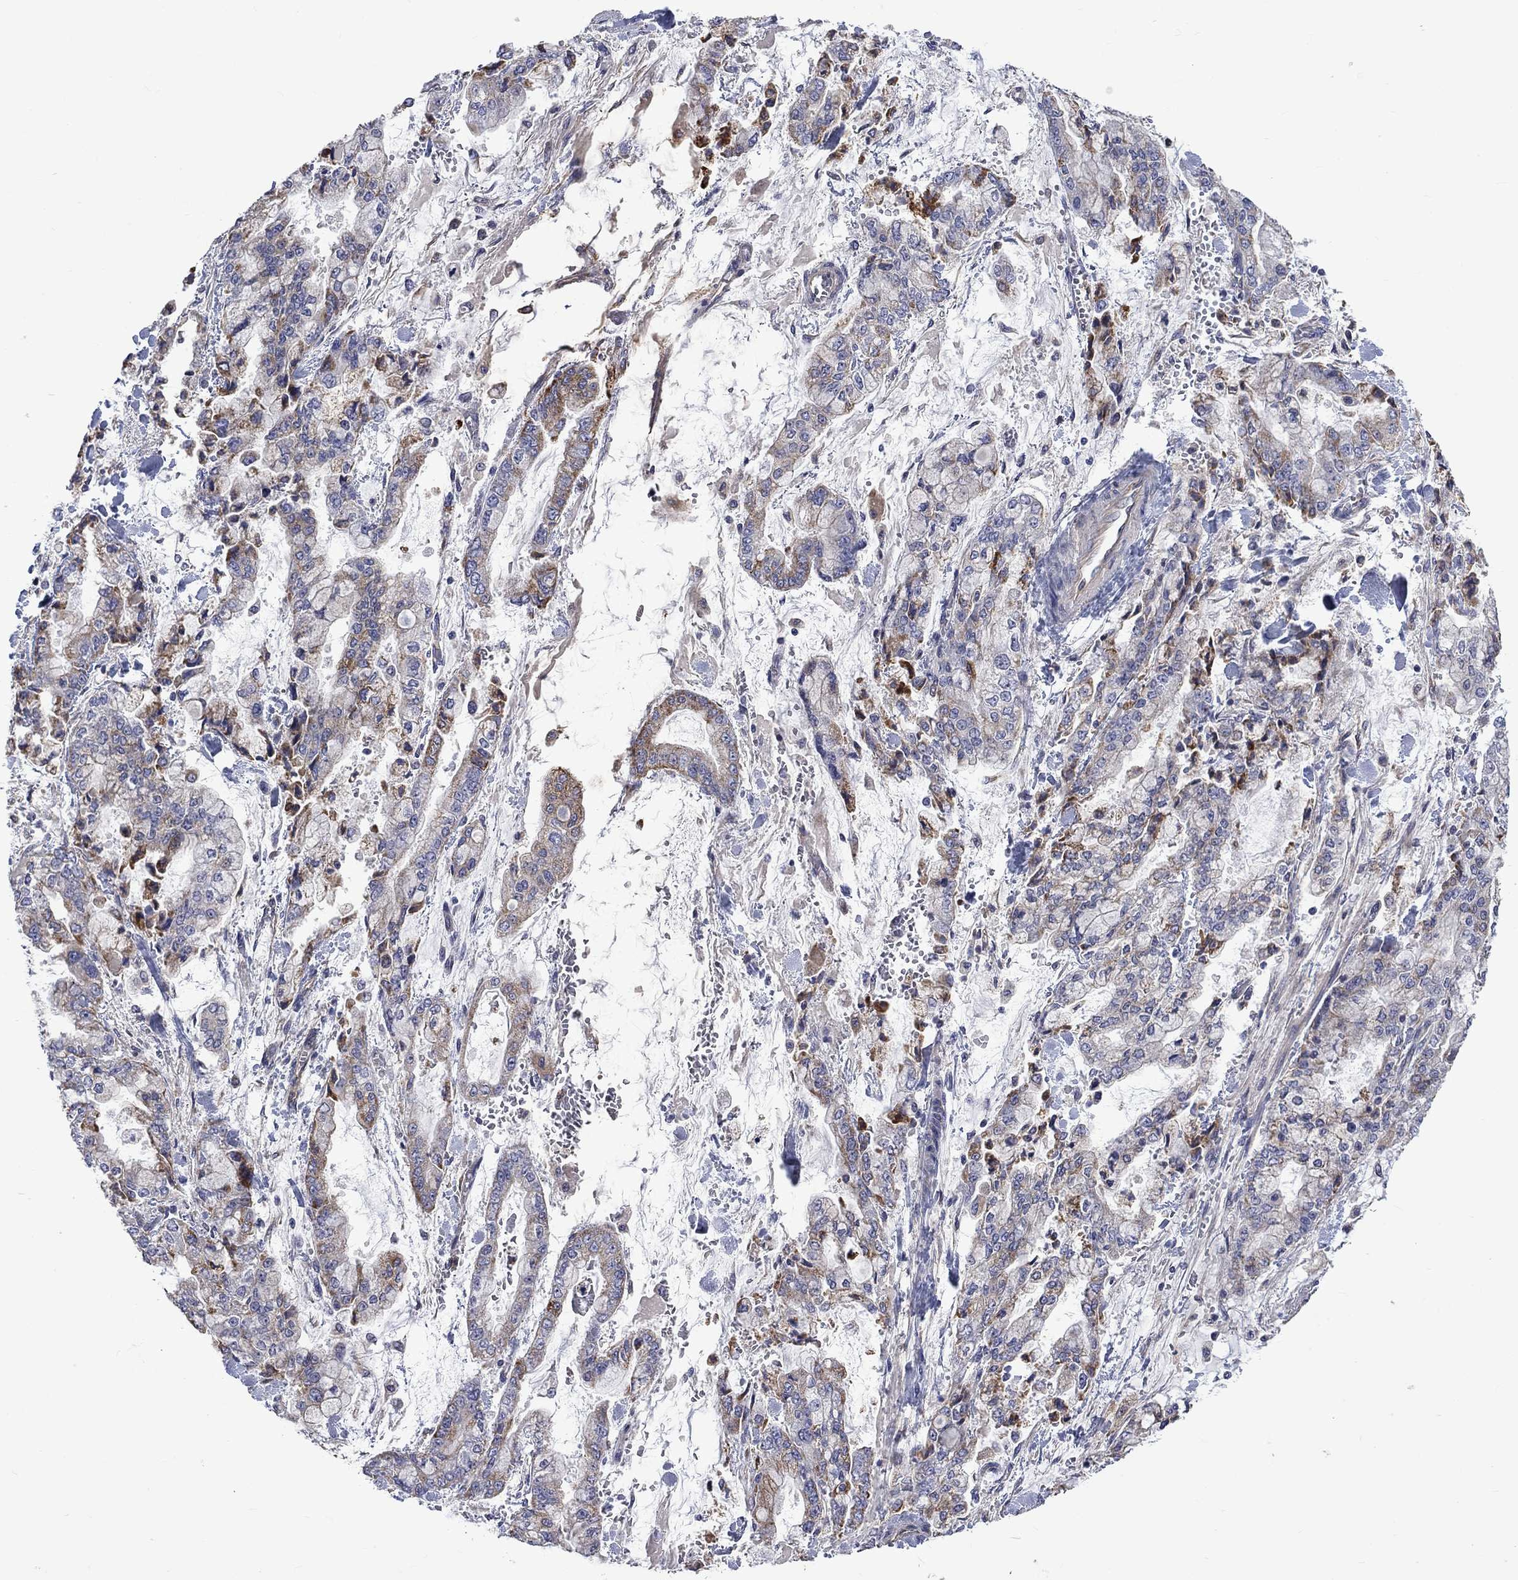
{"staining": {"intensity": "strong", "quantity": "<25%", "location": "cytoplasmic/membranous"}, "tissue": "stomach cancer", "cell_type": "Tumor cells", "image_type": "cancer", "snomed": [{"axis": "morphology", "description": "Normal tissue, NOS"}, {"axis": "morphology", "description": "Adenocarcinoma, NOS"}, {"axis": "topography", "description": "Stomach, upper"}, {"axis": "topography", "description": "Stomach"}], "caption": "A micrograph showing strong cytoplasmic/membranous expression in about <25% of tumor cells in adenocarcinoma (stomach), as visualized by brown immunohistochemical staining.", "gene": "CAMKK2", "patient": {"sex": "male", "age": 76}}